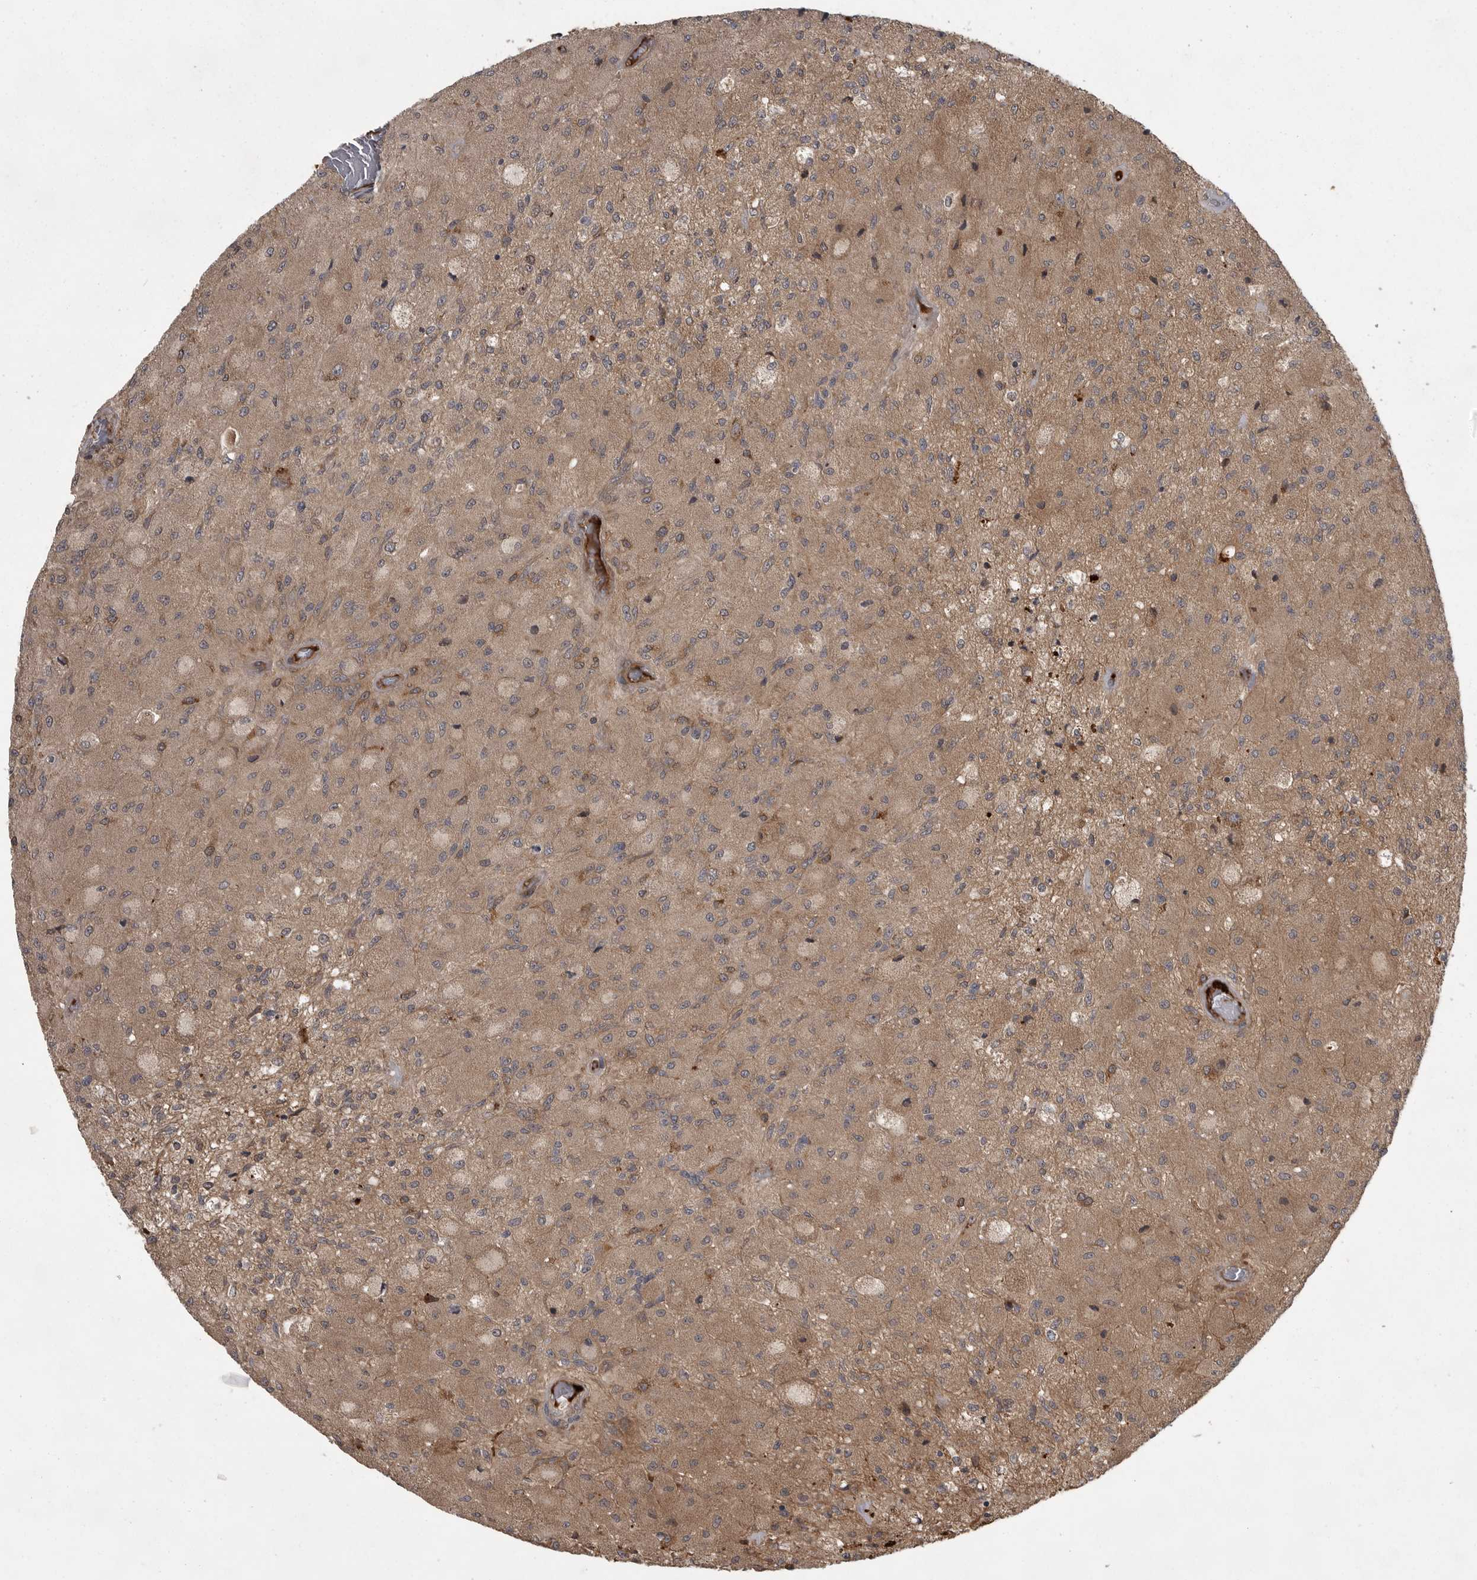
{"staining": {"intensity": "weak", "quantity": "<25%", "location": "cytoplasmic/membranous"}, "tissue": "glioma", "cell_type": "Tumor cells", "image_type": "cancer", "snomed": [{"axis": "morphology", "description": "Normal tissue, NOS"}, {"axis": "morphology", "description": "Glioma, malignant, High grade"}, {"axis": "topography", "description": "Cerebral cortex"}], "caption": "The photomicrograph demonstrates no staining of tumor cells in glioma. Brightfield microscopy of IHC stained with DAB (brown) and hematoxylin (blue), captured at high magnification.", "gene": "GPR31", "patient": {"sex": "male", "age": 77}}